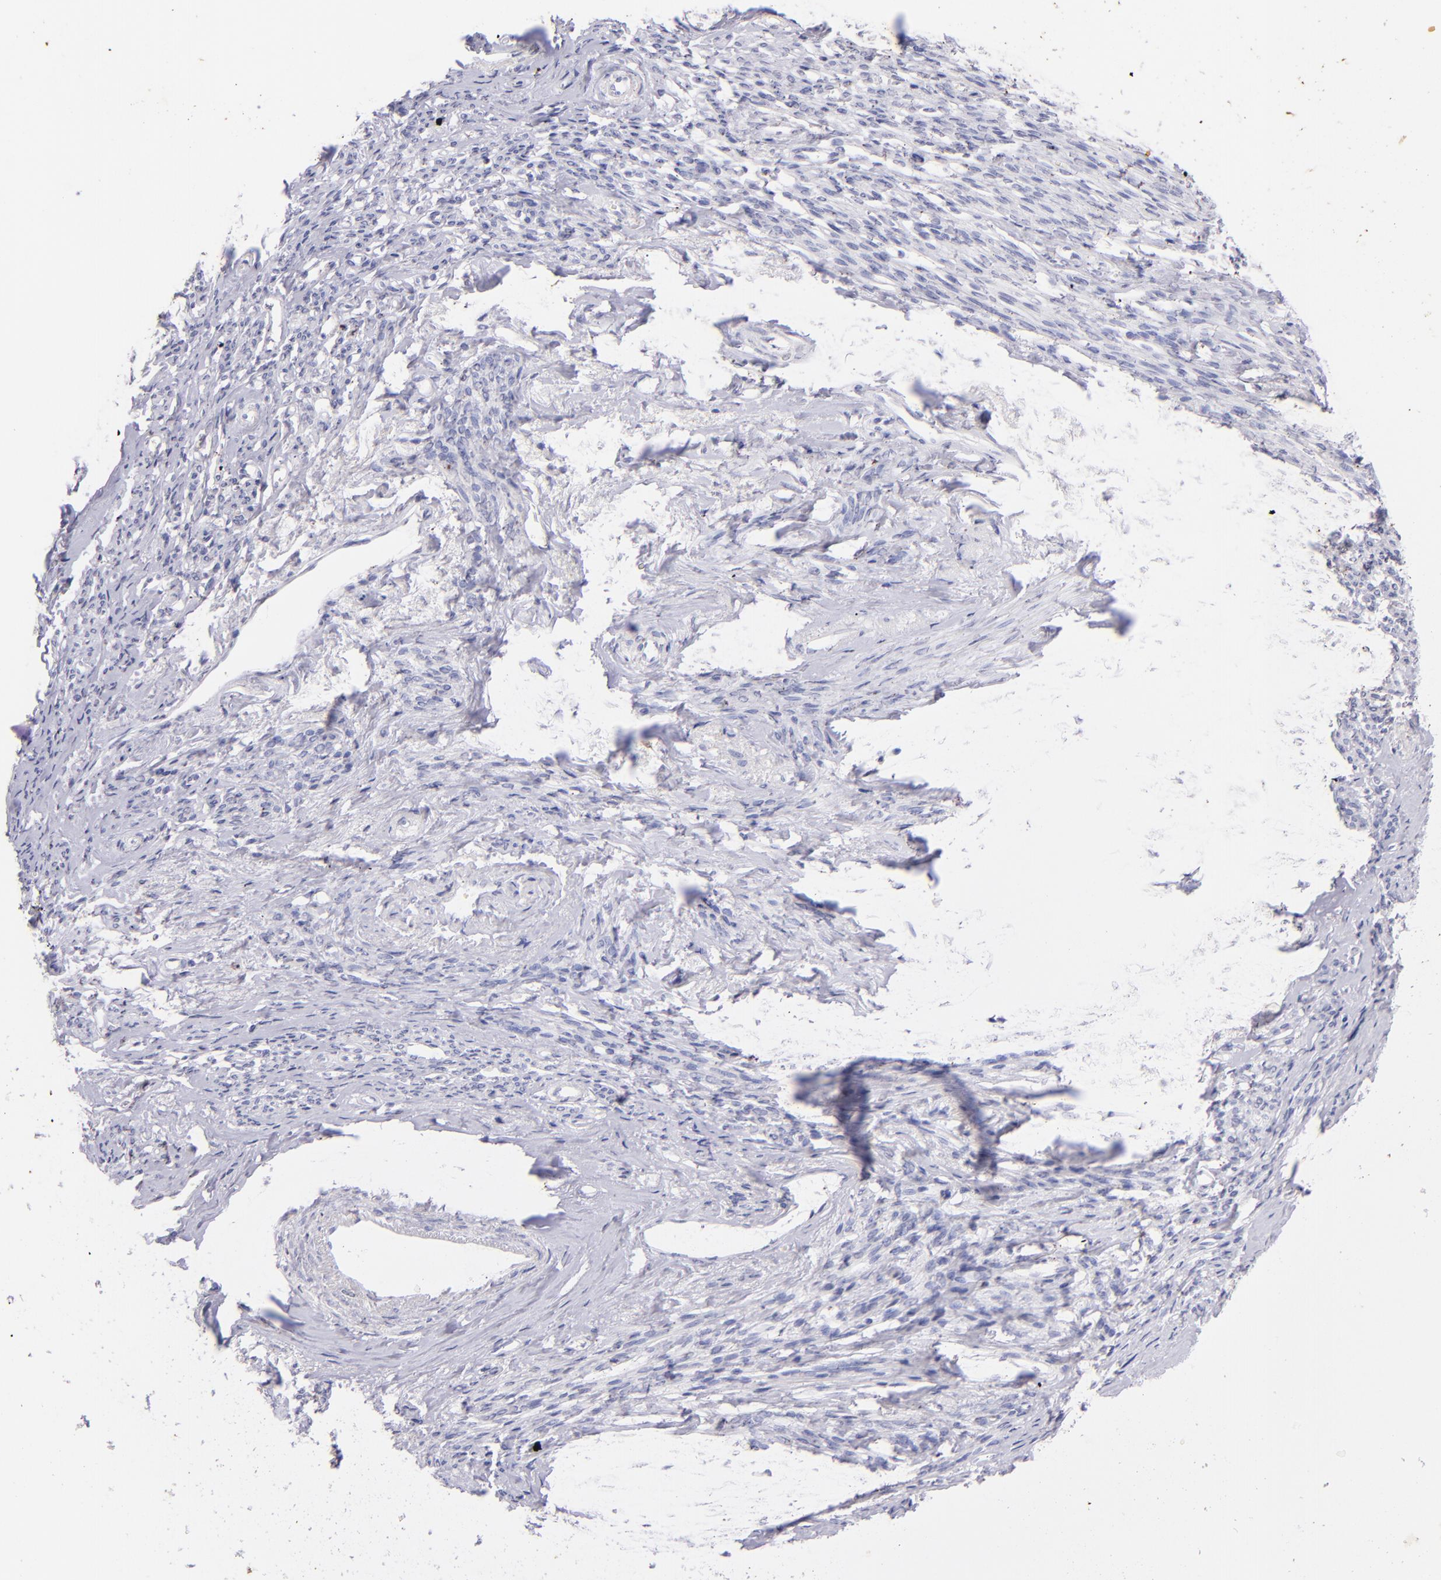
{"staining": {"intensity": "negative", "quantity": "none", "location": "none"}, "tissue": "endometrial cancer", "cell_type": "Tumor cells", "image_type": "cancer", "snomed": [{"axis": "morphology", "description": "Adenocarcinoma, NOS"}, {"axis": "topography", "description": "Endometrium"}], "caption": "Immunohistochemistry histopathology image of neoplastic tissue: endometrial cancer (adenocarcinoma) stained with DAB demonstrates no significant protein expression in tumor cells.", "gene": "CD72", "patient": {"sex": "female", "age": 75}}